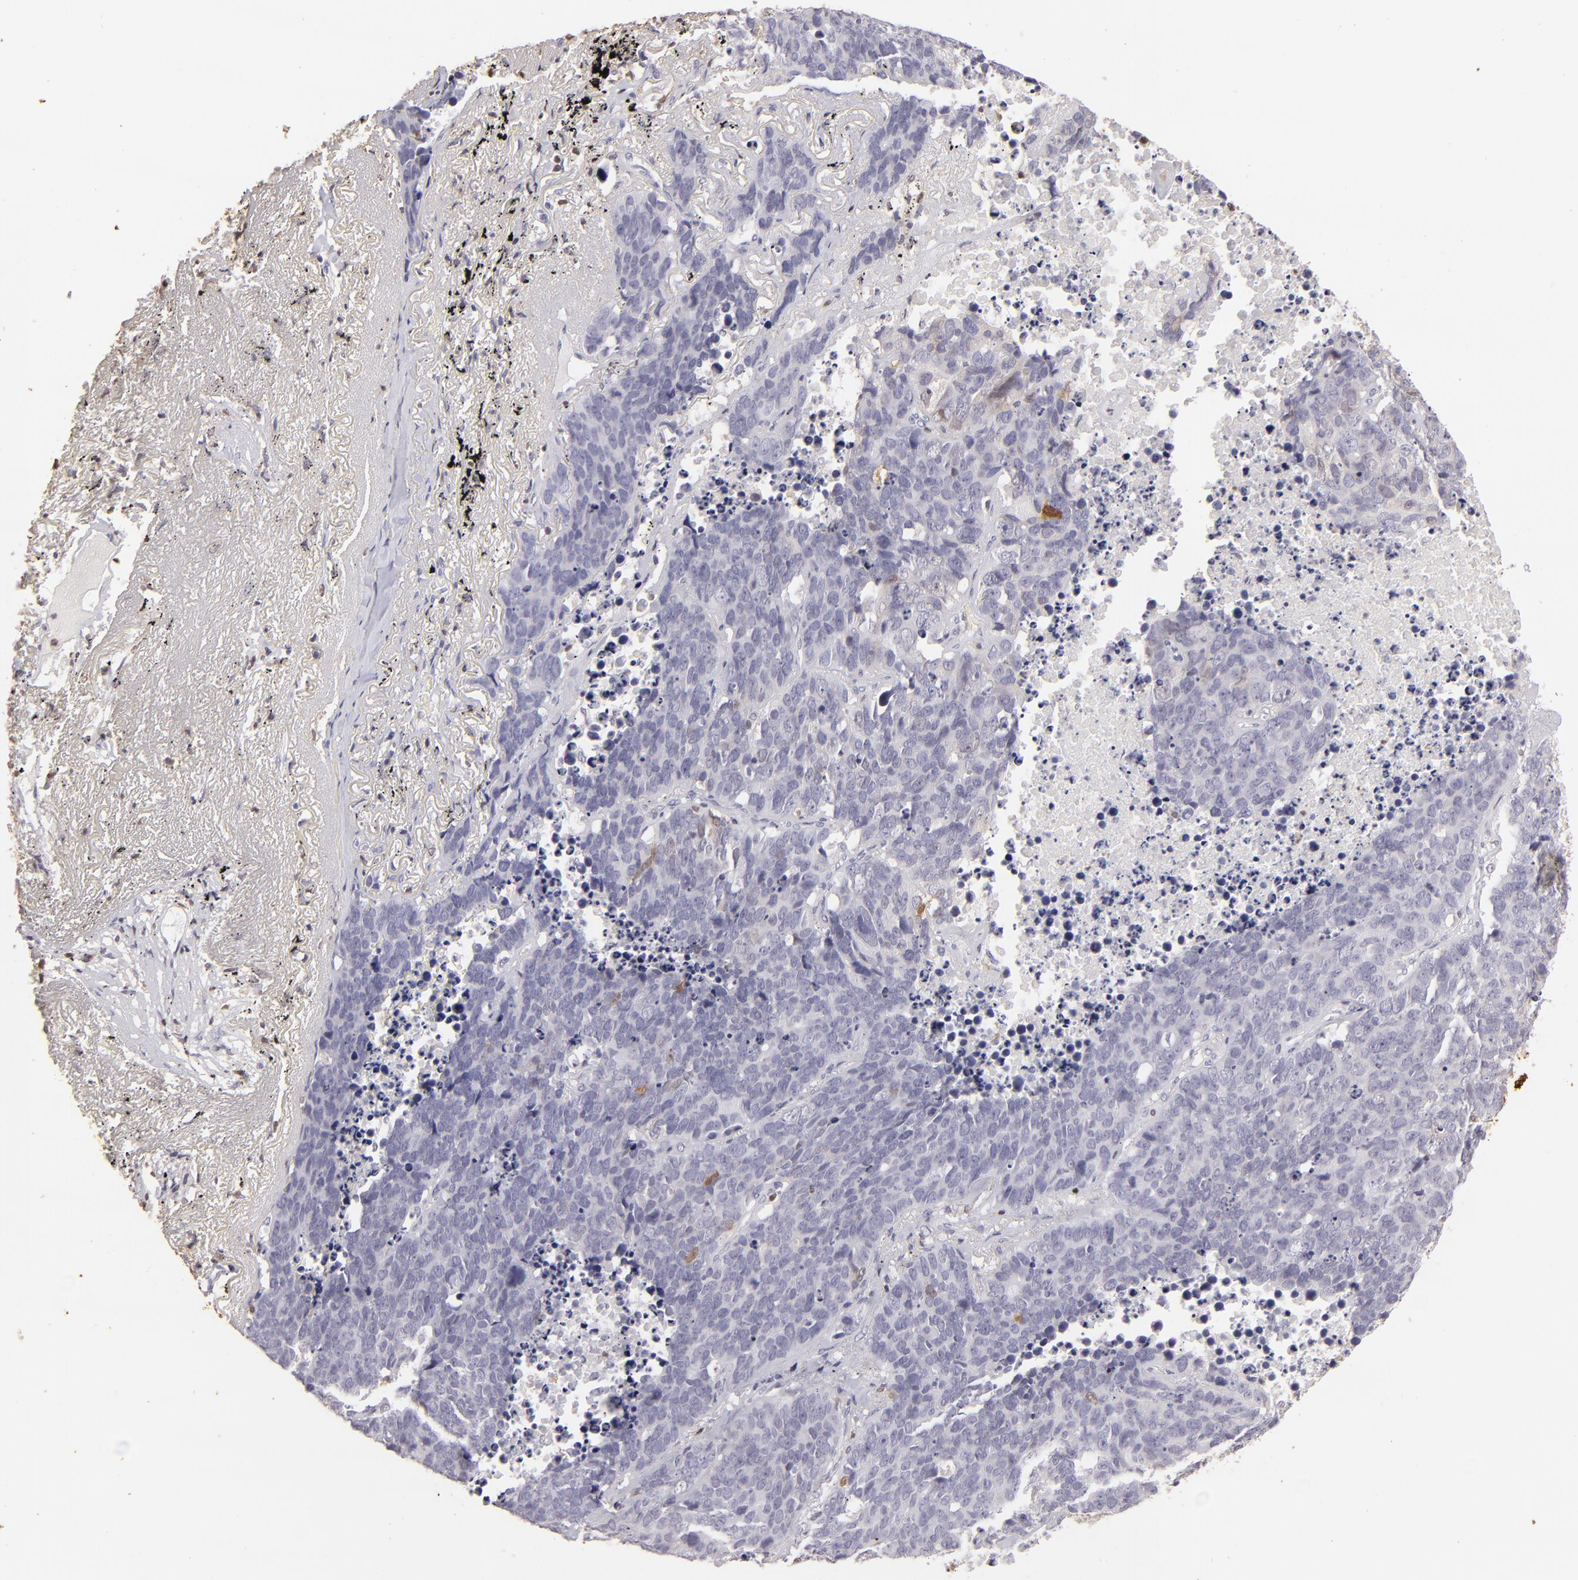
{"staining": {"intensity": "negative", "quantity": "none", "location": "none"}, "tissue": "lung cancer", "cell_type": "Tumor cells", "image_type": "cancer", "snomed": [{"axis": "morphology", "description": "Carcinoid, malignant, NOS"}, {"axis": "topography", "description": "Lung"}], "caption": "An immunohistochemistry histopathology image of malignant carcinoid (lung) is shown. There is no staining in tumor cells of malignant carcinoid (lung).", "gene": "S100A2", "patient": {"sex": "male", "age": 60}}